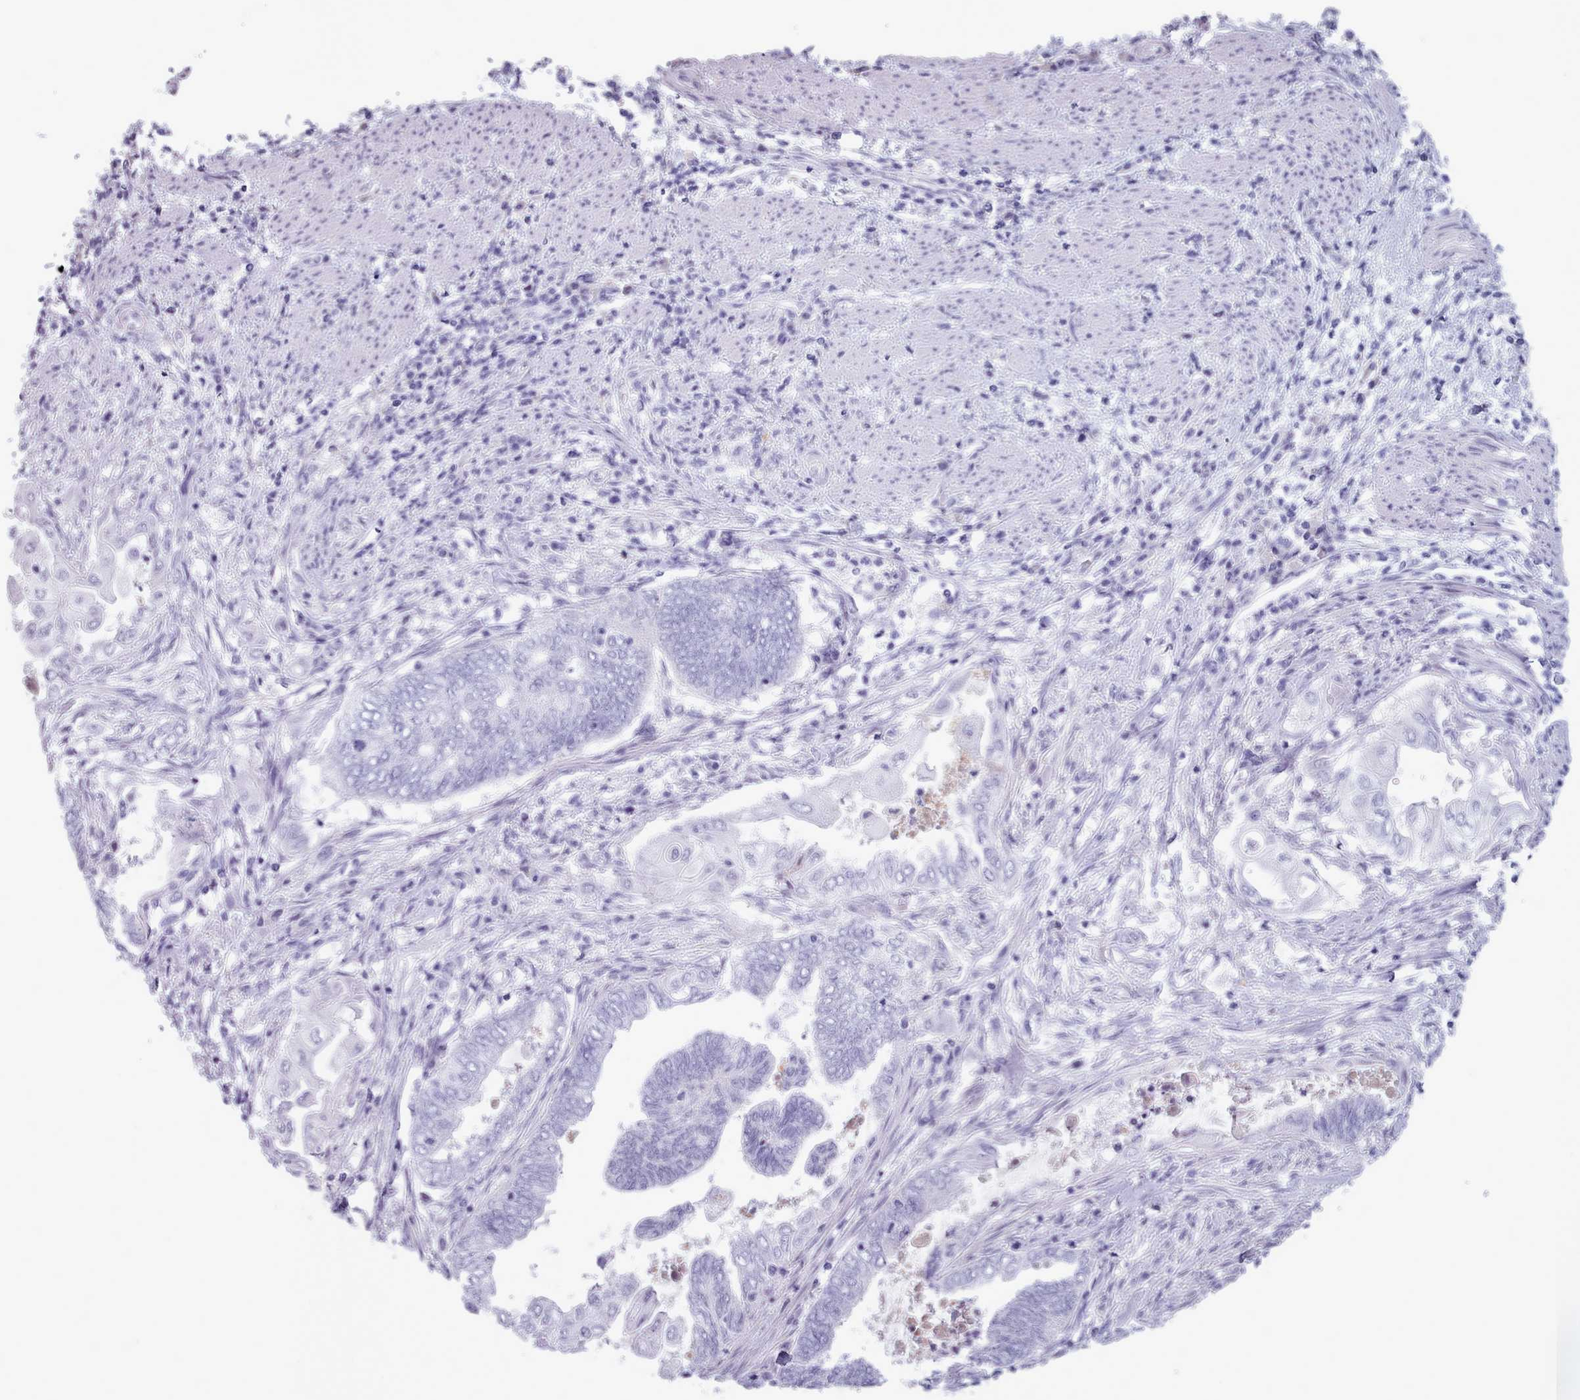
{"staining": {"intensity": "negative", "quantity": "none", "location": "none"}, "tissue": "endometrial cancer", "cell_type": "Tumor cells", "image_type": "cancer", "snomed": [{"axis": "morphology", "description": "Adenocarcinoma, NOS"}, {"axis": "topography", "description": "Uterus"}, {"axis": "topography", "description": "Endometrium"}], "caption": "Histopathology image shows no protein expression in tumor cells of endometrial cancer tissue.", "gene": "ZNF43", "patient": {"sex": "female", "age": 70}}